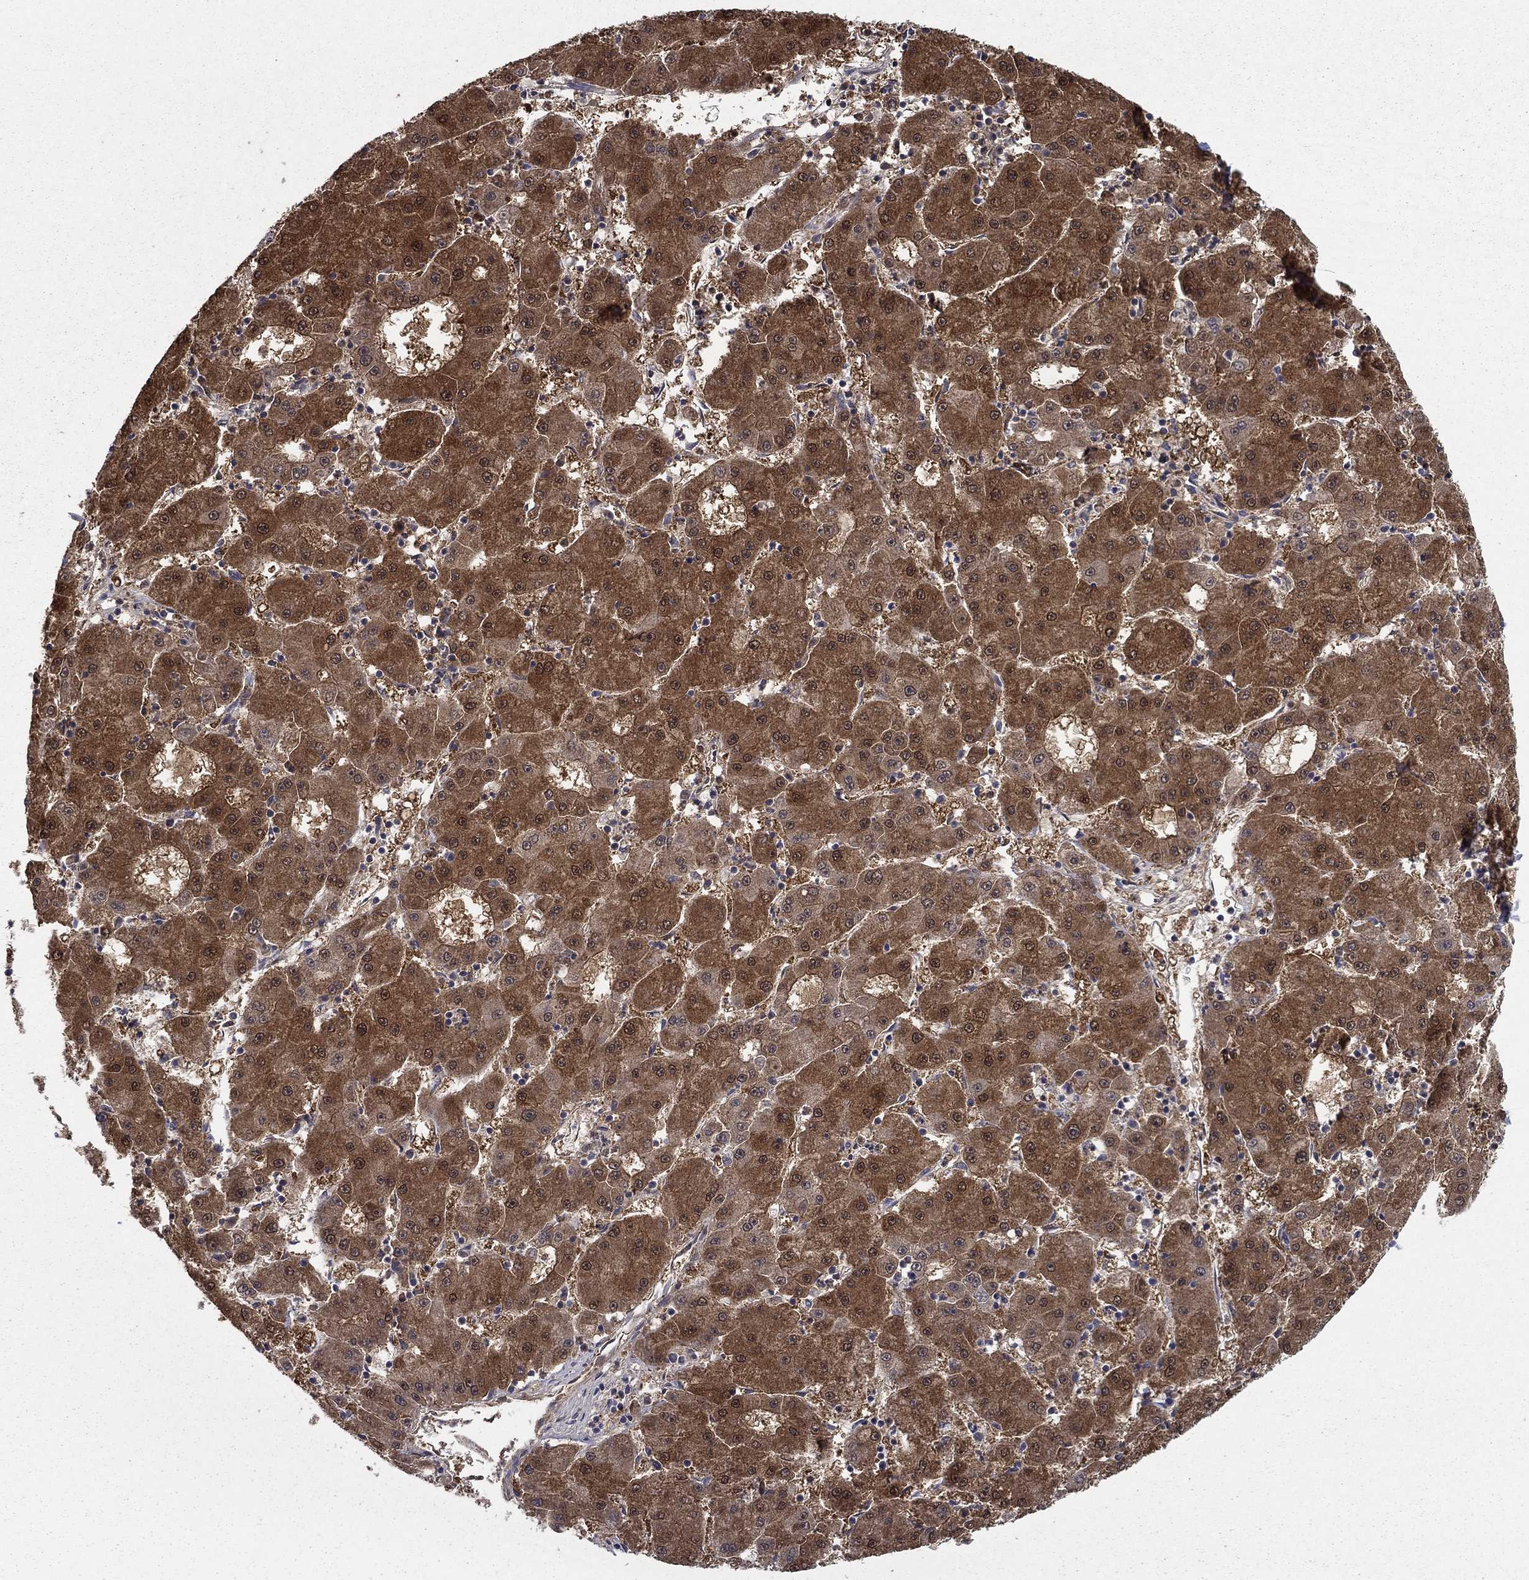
{"staining": {"intensity": "strong", "quantity": ">75%", "location": "cytoplasmic/membranous"}, "tissue": "liver cancer", "cell_type": "Tumor cells", "image_type": "cancer", "snomed": [{"axis": "morphology", "description": "Carcinoma, Hepatocellular, NOS"}, {"axis": "topography", "description": "Liver"}], "caption": "Liver cancer stained with a brown dye reveals strong cytoplasmic/membranous positive expression in about >75% of tumor cells.", "gene": "NIT2", "patient": {"sex": "male", "age": 73}}